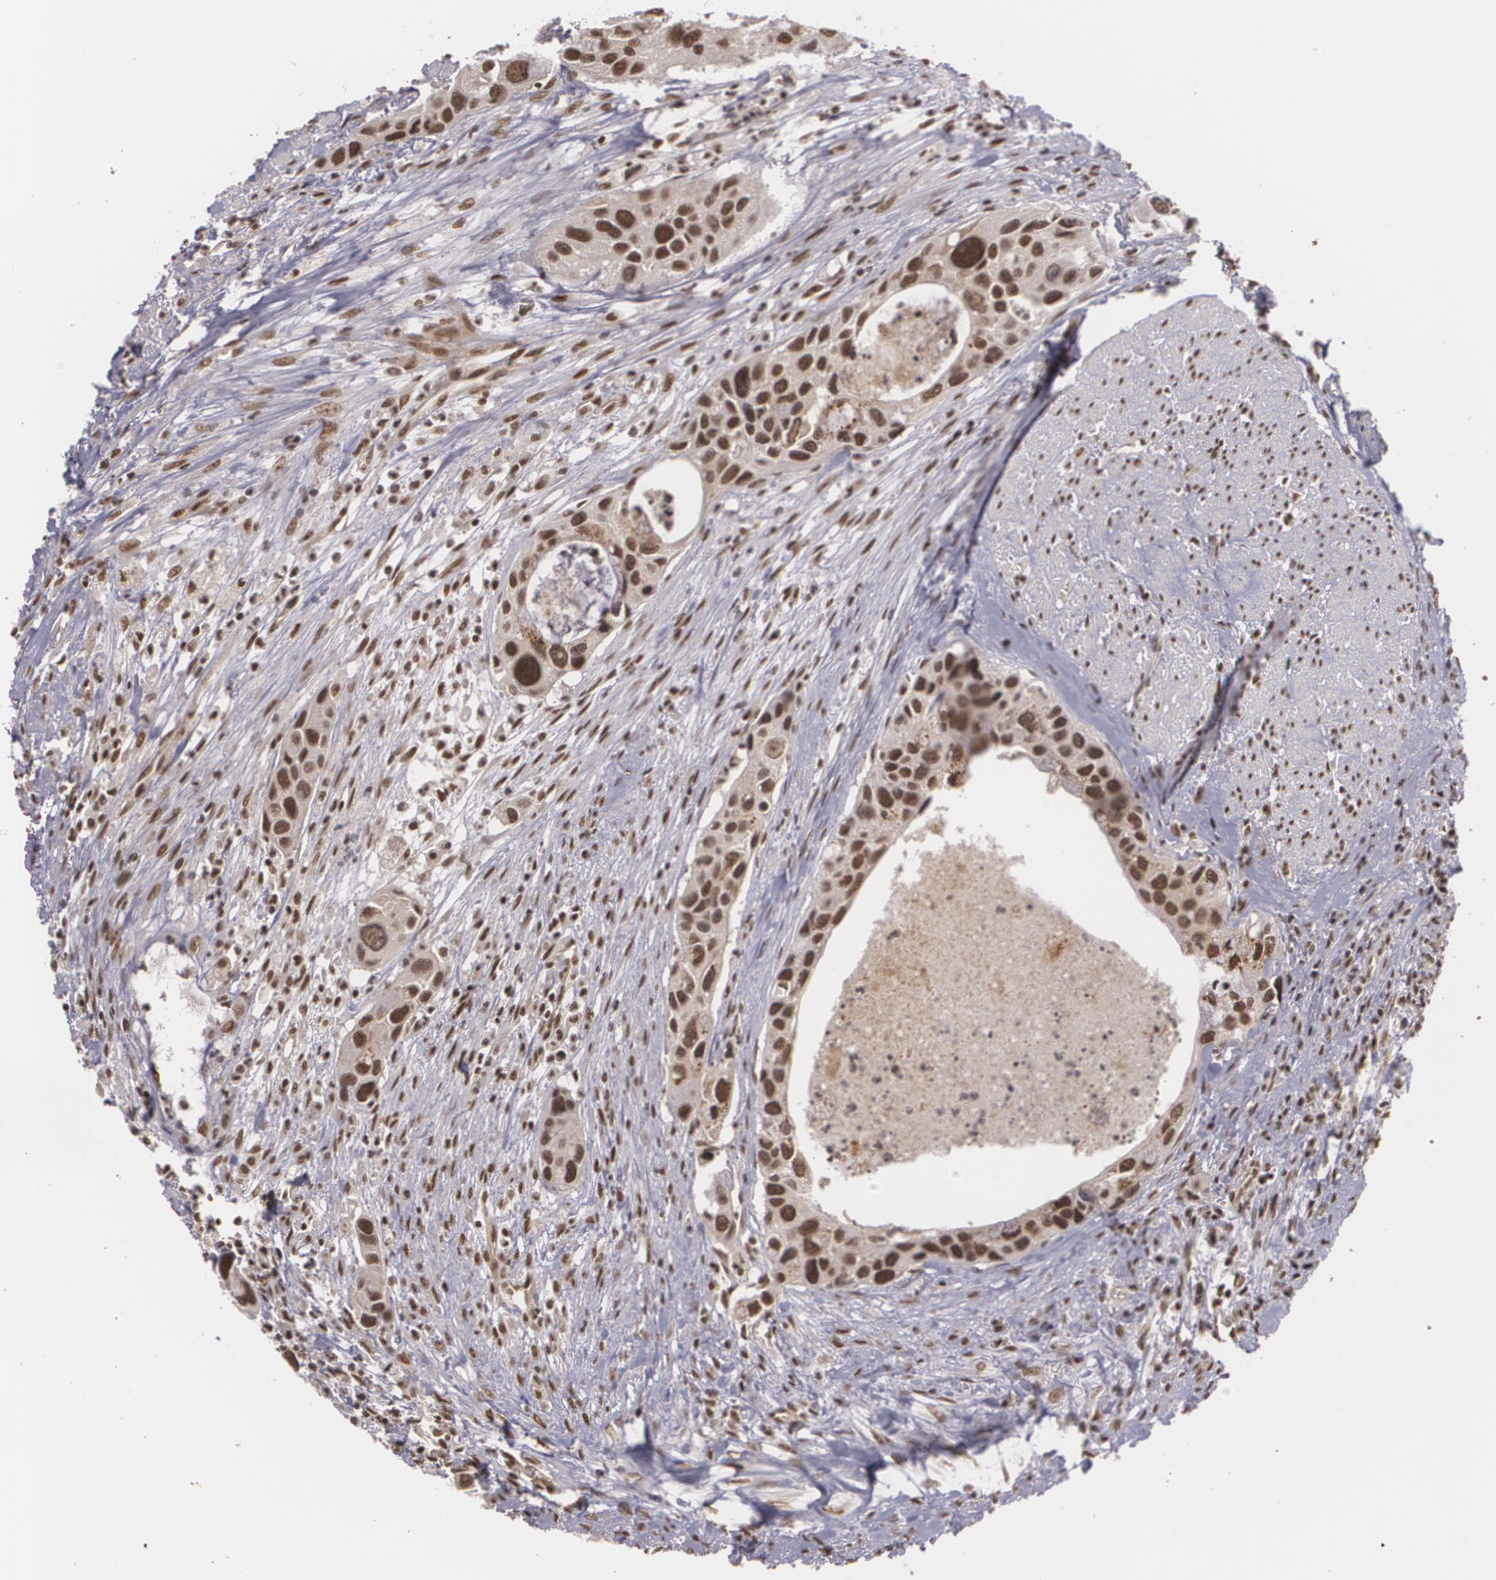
{"staining": {"intensity": "strong", "quantity": ">75%", "location": "nuclear"}, "tissue": "urothelial cancer", "cell_type": "Tumor cells", "image_type": "cancer", "snomed": [{"axis": "morphology", "description": "Urothelial carcinoma, High grade"}, {"axis": "topography", "description": "Urinary bladder"}], "caption": "Urothelial cancer stained for a protein (brown) displays strong nuclear positive positivity in approximately >75% of tumor cells.", "gene": "RXRB", "patient": {"sex": "male", "age": 66}}